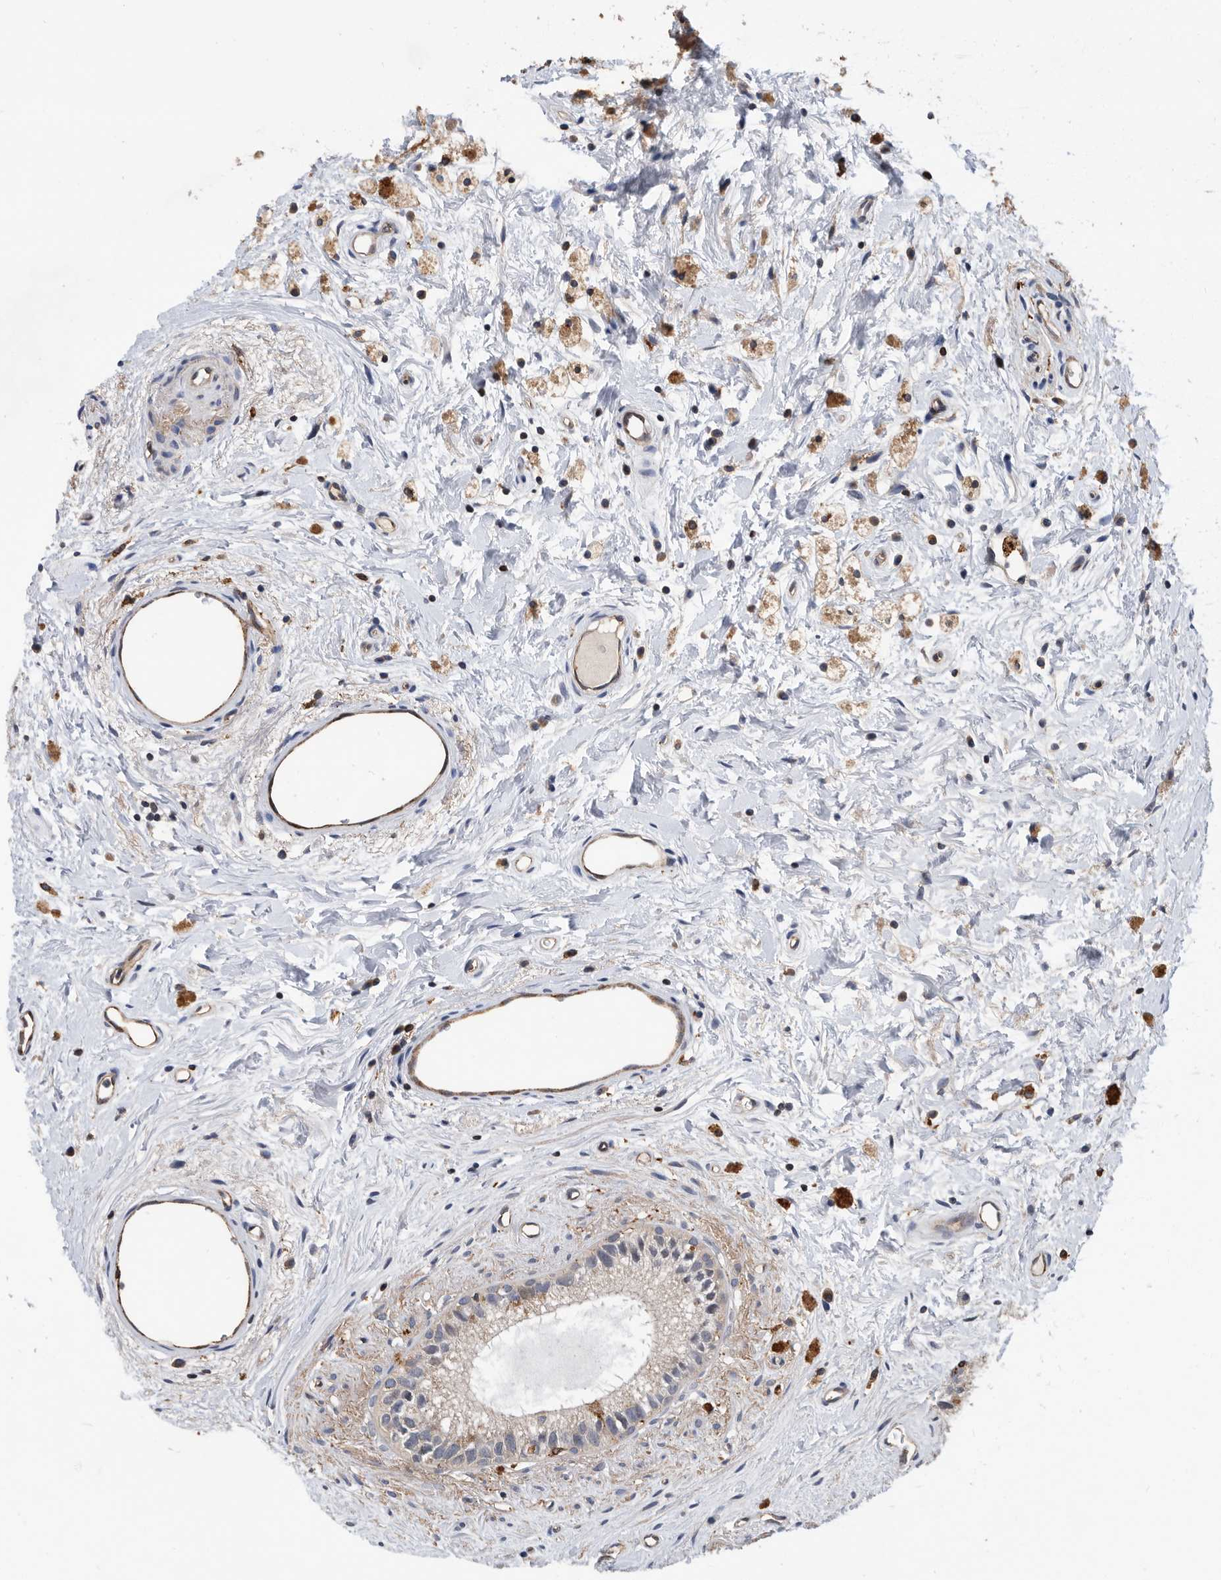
{"staining": {"intensity": "negative", "quantity": "none", "location": "none"}, "tissue": "epididymis", "cell_type": "Glandular cells", "image_type": "normal", "snomed": [{"axis": "morphology", "description": "Normal tissue, NOS"}, {"axis": "topography", "description": "Epididymis"}], "caption": "Immunohistochemistry of benign human epididymis demonstrates no expression in glandular cells. Brightfield microscopy of immunohistochemistry stained with DAB (3,3'-diaminobenzidine) (brown) and hematoxylin (blue), captured at high magnification.", "gene": "ATAD2", "patient": {"sex": "male", "age": 80}}